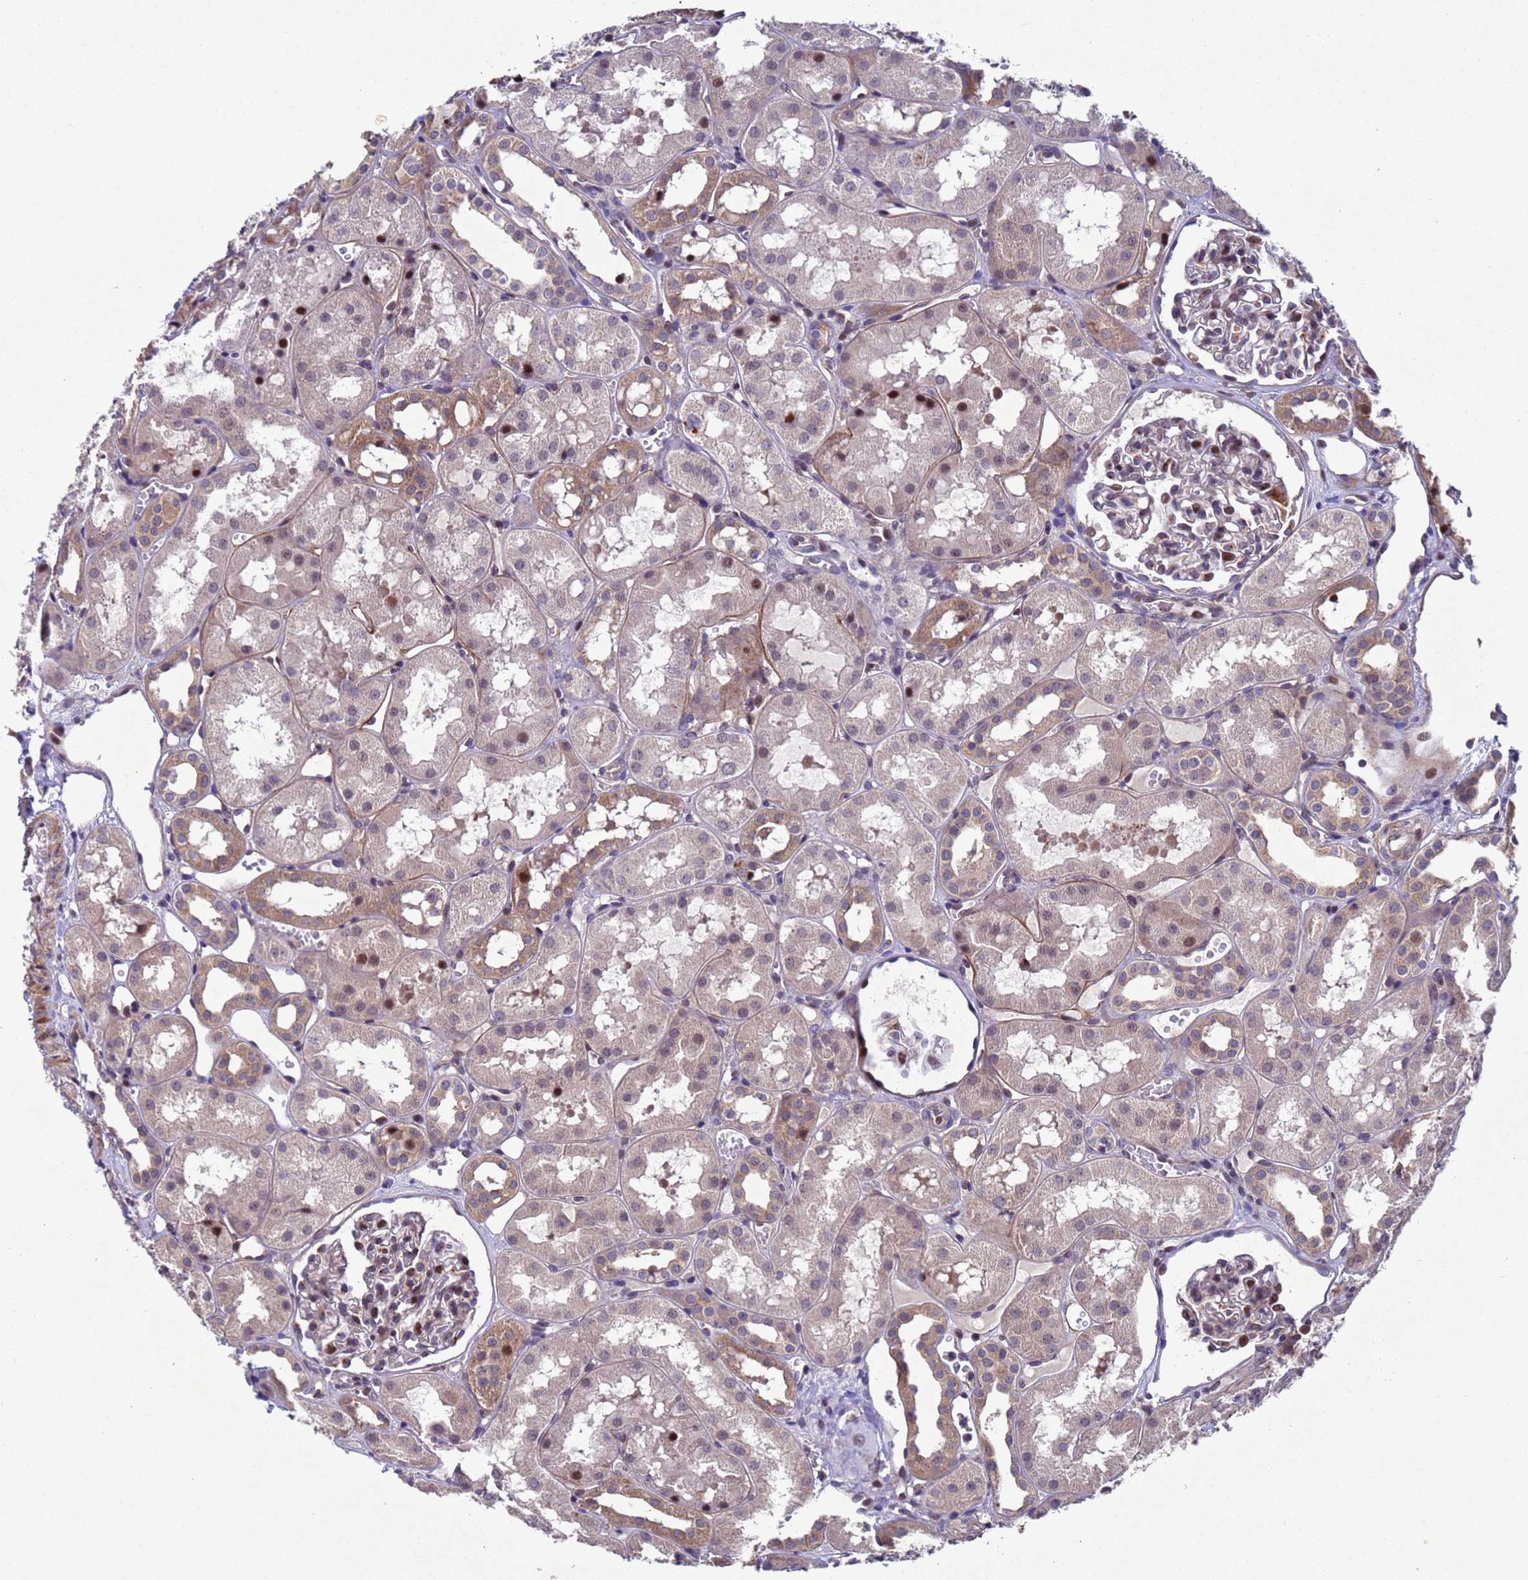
{"staining": {"intensity": "moderate", "quantity": "25%-75%", "location": "nuclear"}, "tissue": "kidney", "cell_type": "Cells in glomeruli", "image_type": "normal", "snomed": [{"axis": "morphology", "description": "Normal tissue, NOS"}, {"axis": "topography", "description": "Kidney"}], "caption": "The immunohistochemical stain labels moderate nuclear expression in cells in glomeruli of normal kidney. The protein of interest is stained brown, and the nuclei are stained in blue (DAB (3,3'-diaminobenzidine) IHC with brightfield microscopy, high magnification).", "gene": "TBK1", "patient": {"sex": "male", "age": 16}}